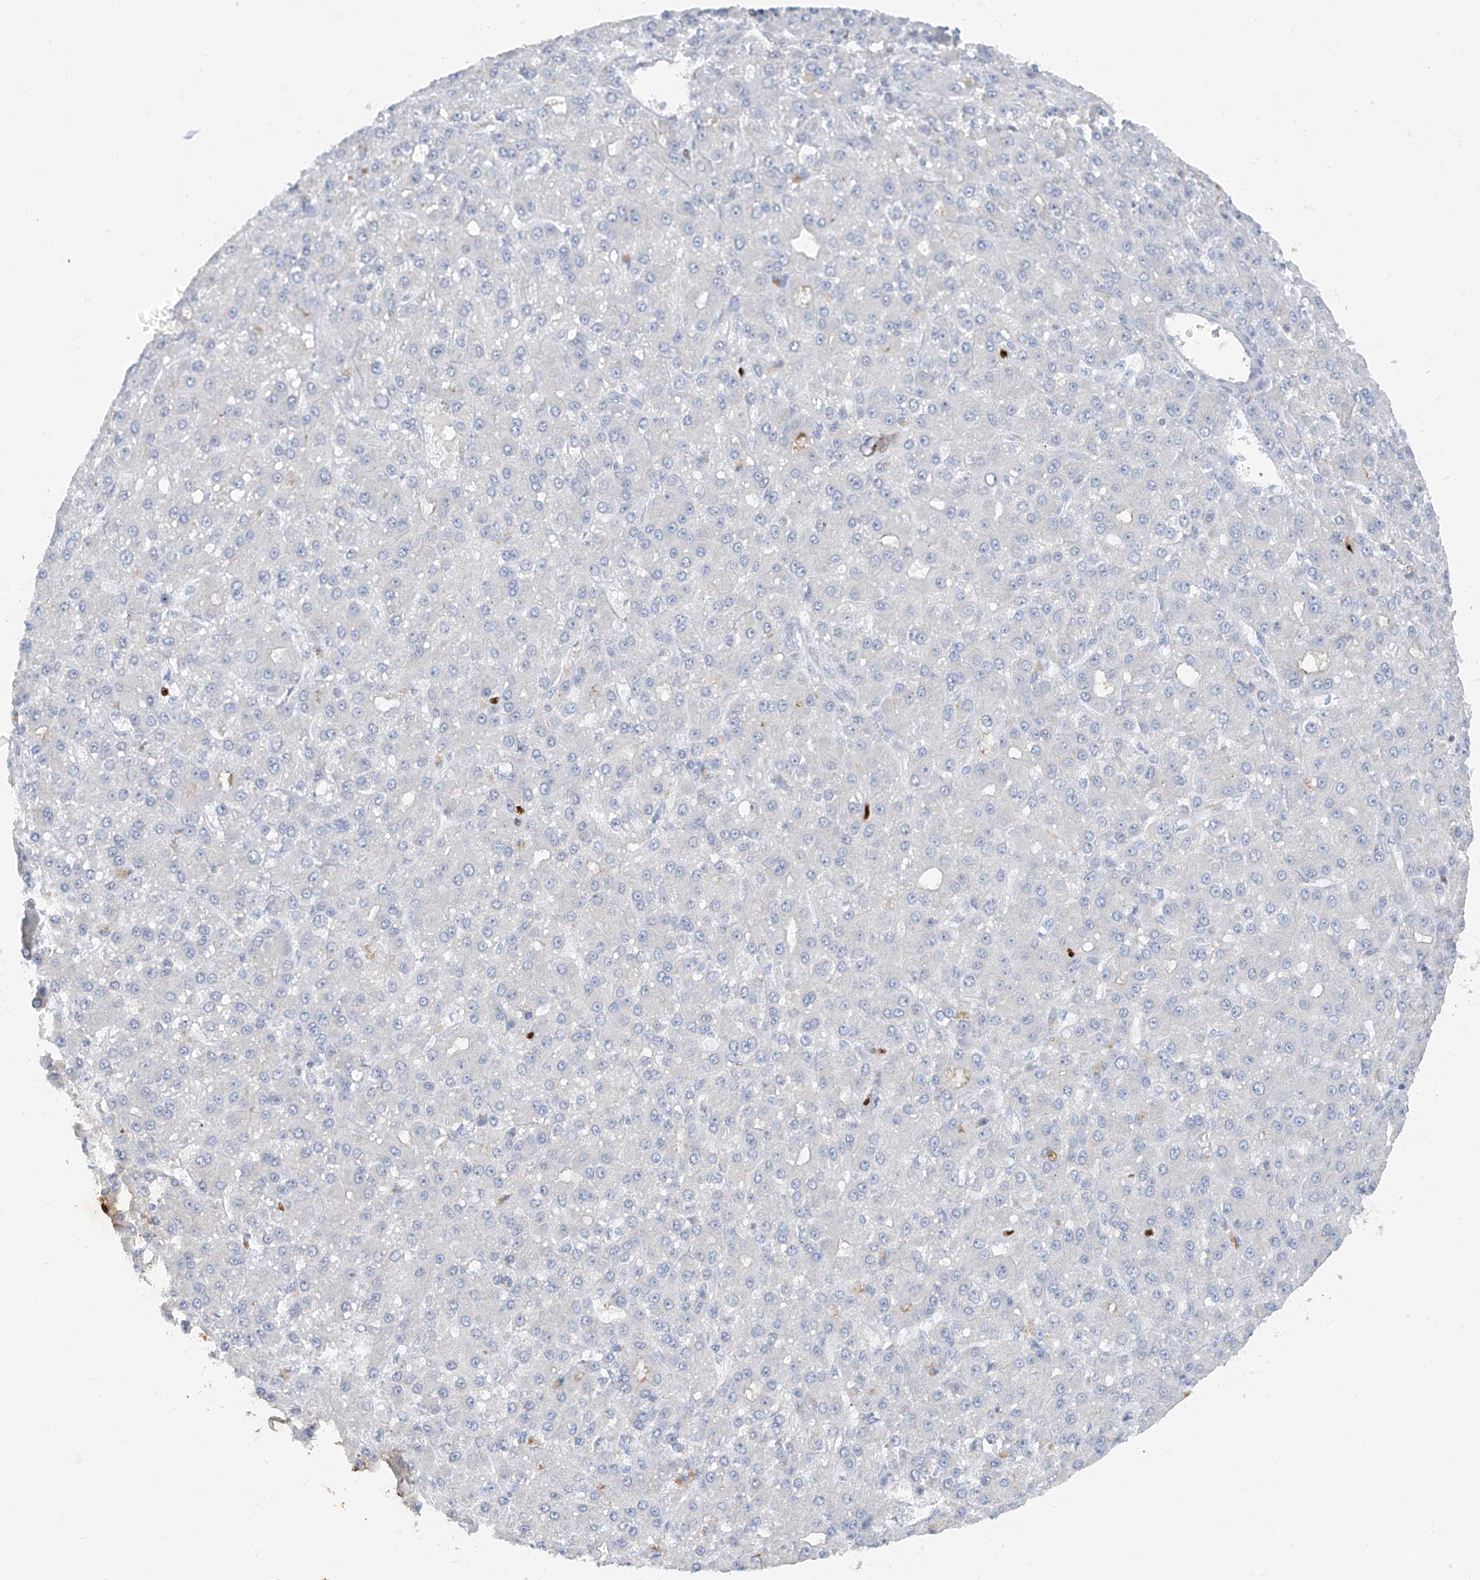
{"staining": {"intensity": "negative", "quantity": "none", "location": "none"}, "tissue": "liver cancer", "cell_type": "Tumor cells", "image_type": "cancer", "snomed": [{"axis": "morphology", "description": "Carcinoma, Hepatocellular, NOS"}, {"axis": "topography", "description": "Liver"}], "caption": "A high-resolution image shows immunohistochemistry staining of hepatocellular carcinoma (liver), which displays no significant staining in tumor cells.", "gene": "TBX21", "patient": {"sex": "male", "age": 67}}